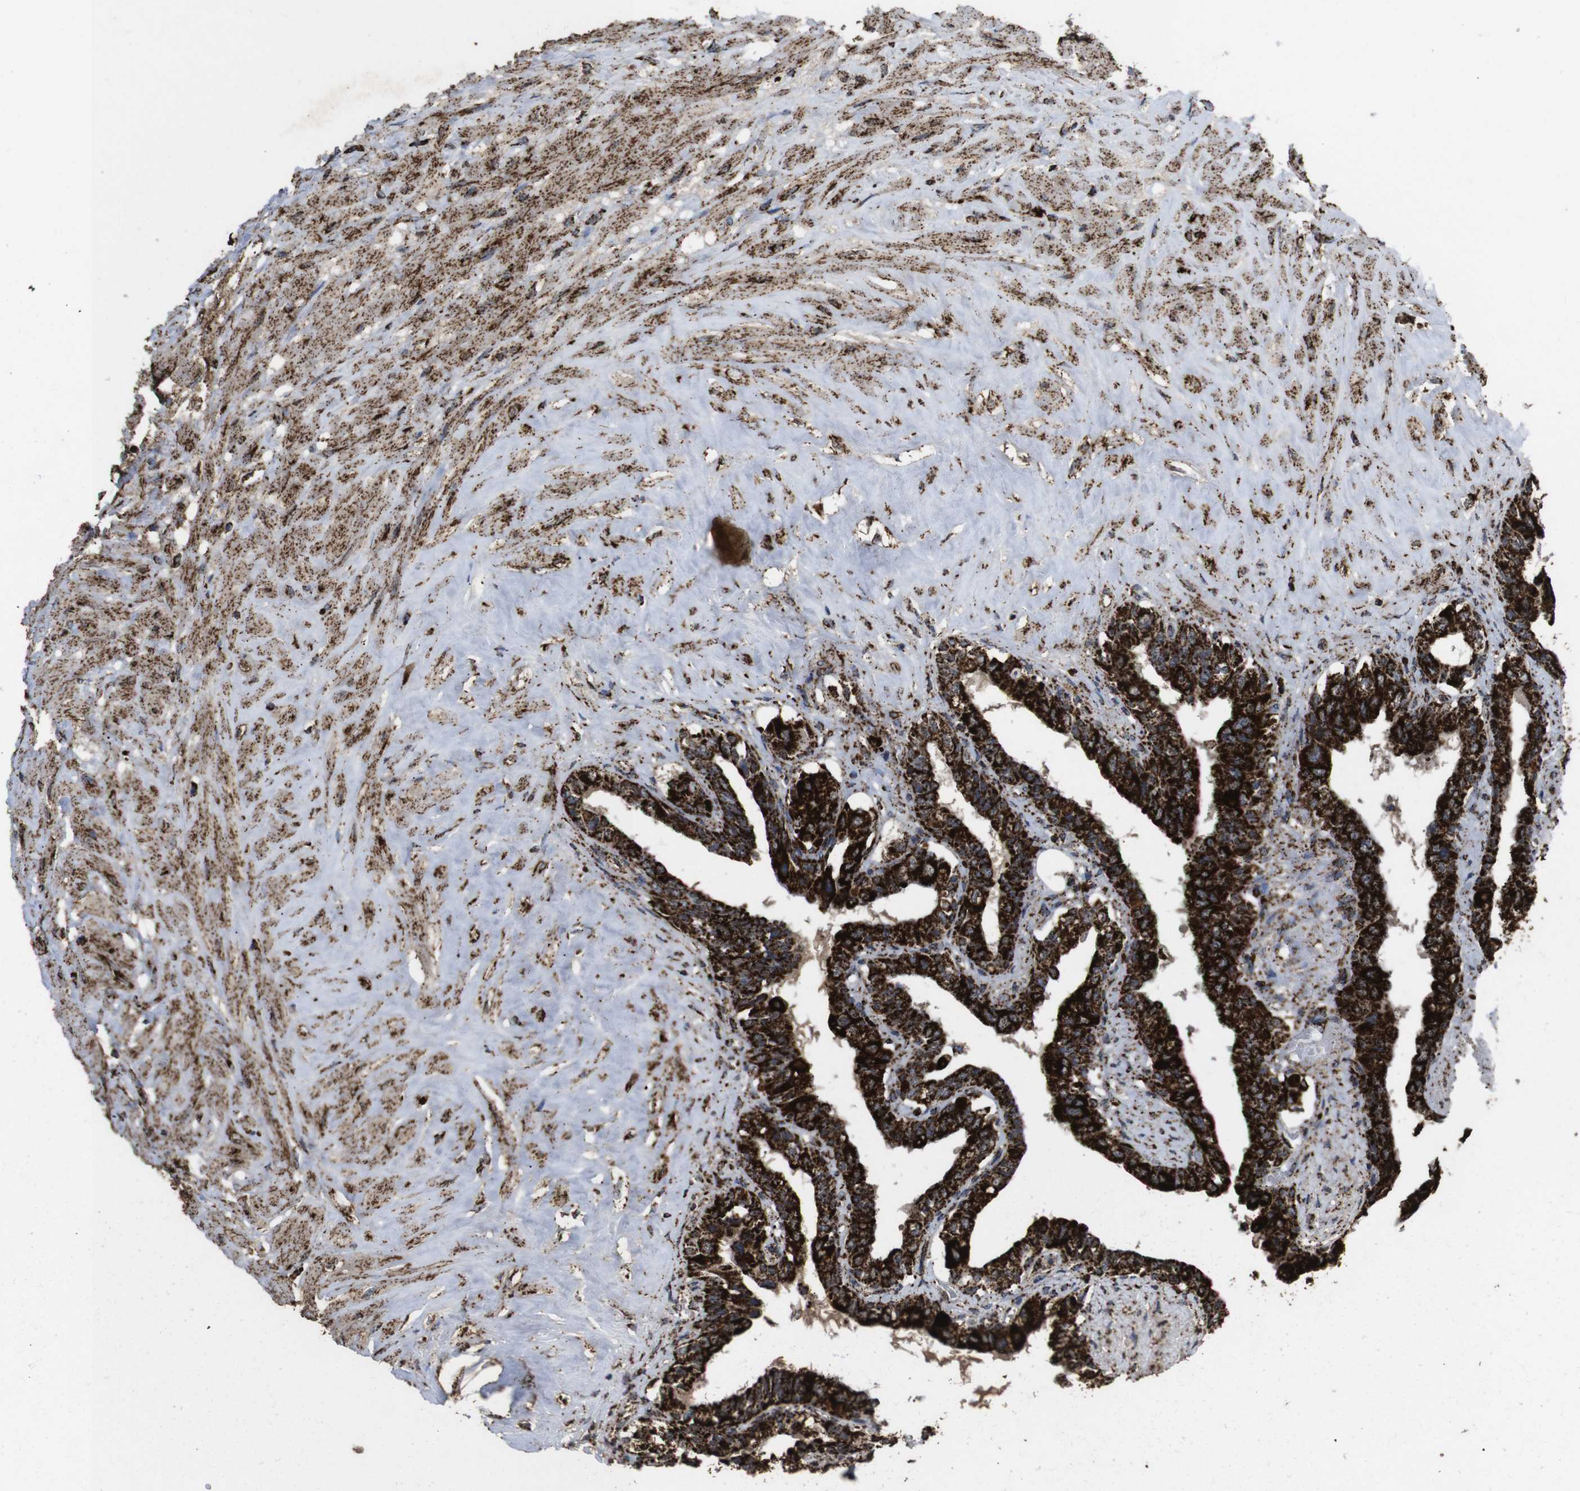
{"staining": {"intensity": "strong", "quantity": ">75%", "location": "cytoplasmic/membranous"}, "tissue": "seminal vesicle", "cell_type": "Glandular cells", "image_type": "normal", "snomed": [{"axis": "morphology", "description": "Normal tissue, NOS"}, {"axis": "topography", "description": "Seminal veicle"}], "caption": "Unremarkable seminal vesicle exhibits strong cytoplasmic/membranous expression in approximately >75% of glandular cells, visualized by immunohistochemistry. The staining is performed using DAB brown chromogen to label protein expression. The nuclei are counter-stained blue using hematoxylin.", "gene": "ATP5F1A", "patient": {"sex": "male", "age": 63}}